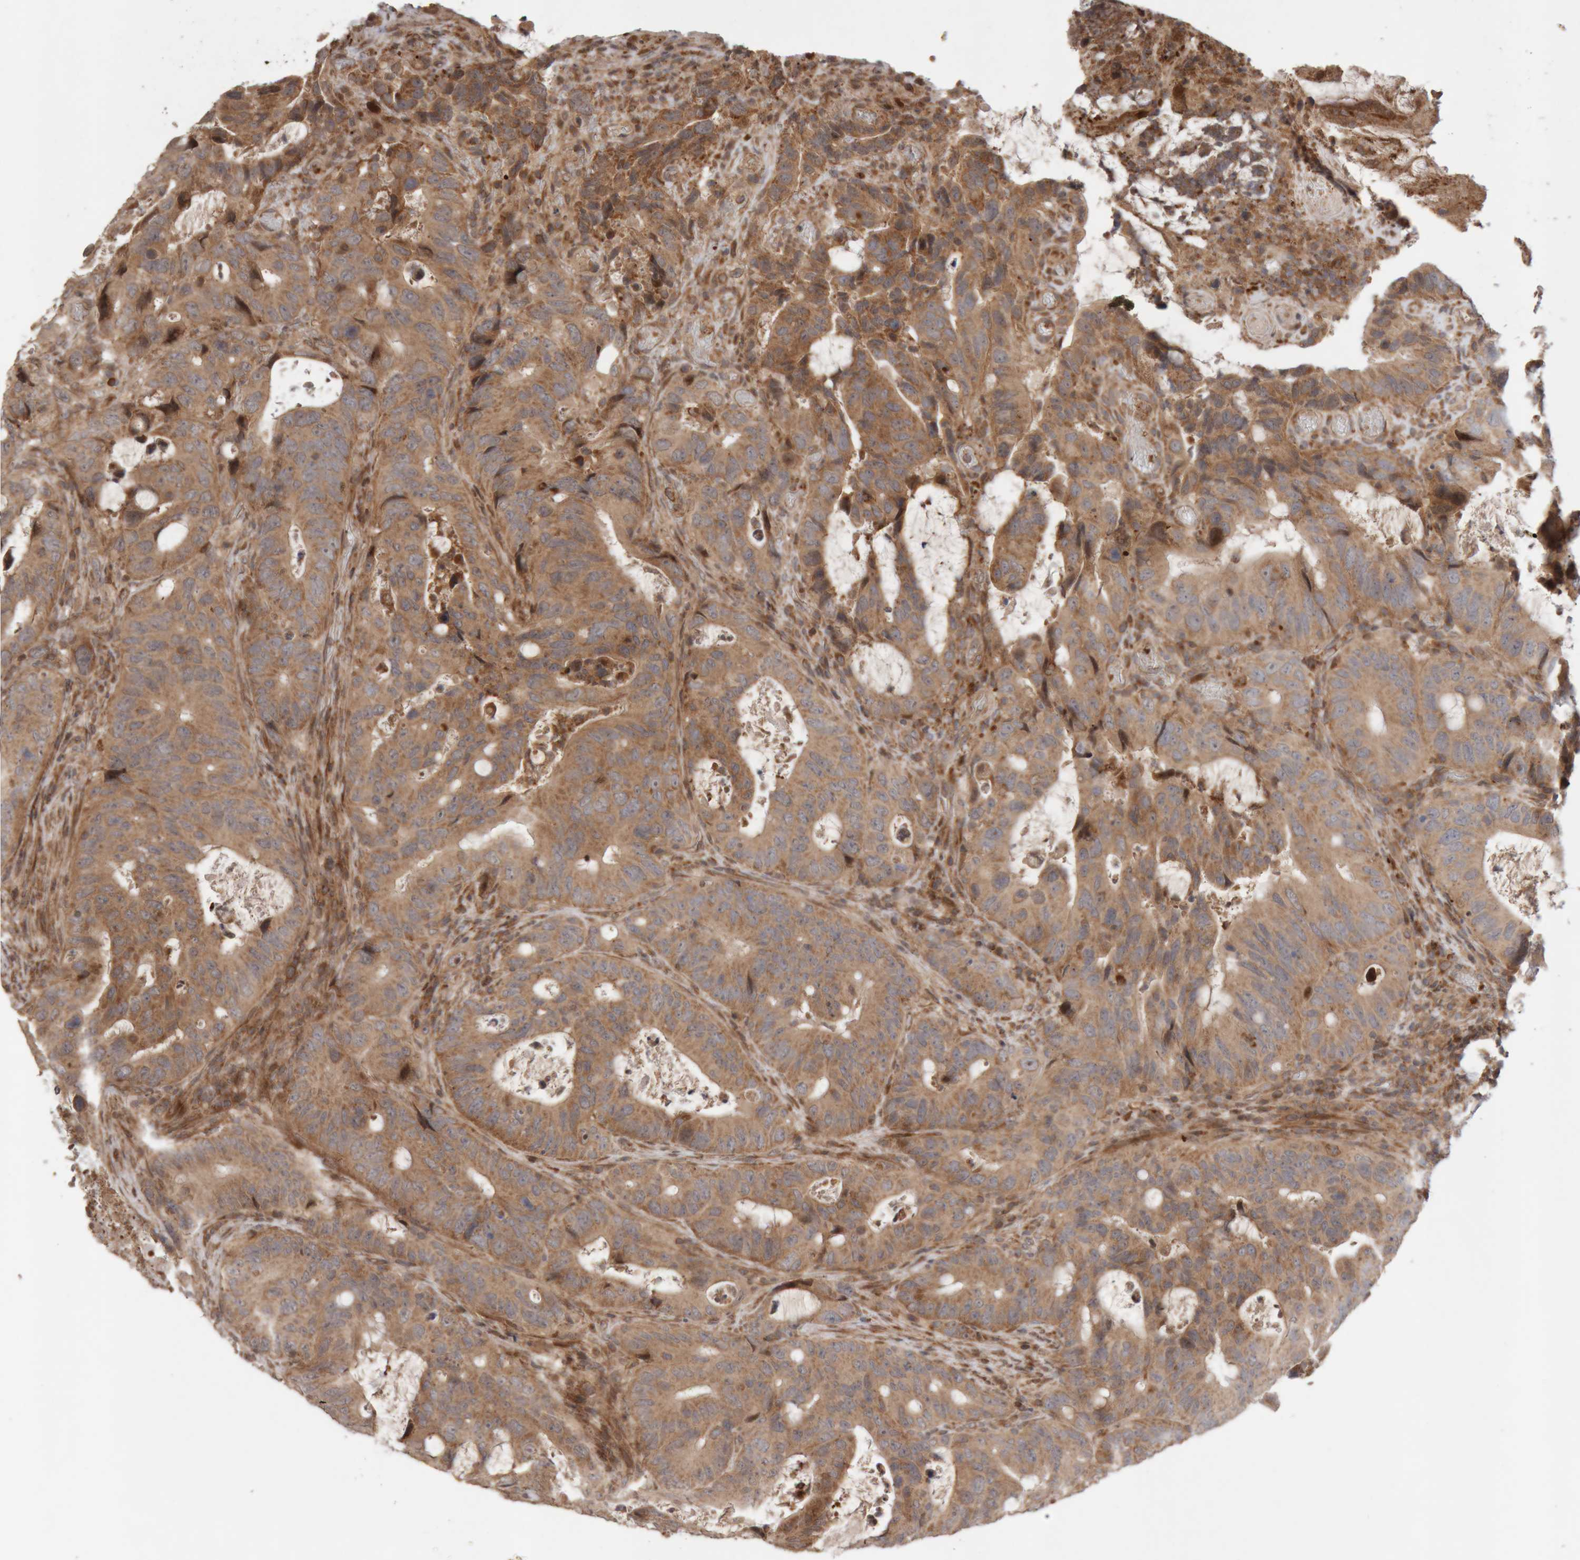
{"staining": {"intensity": "moderate", "quantity": ">75%", "location": "cytoplasmic/membranous"}, "tissue": "colorectal cancer", "cell_type": "Tumor cells", "image_type": "cancer", "snomed": [{"axis": "morphology", "description": "Adenocarcinoma, NOS"}, {"axis": "topography", "description": "Colon"}], "caption": "An IHC image of tumor tissue is shown. Protein staining in brown labels moderate cytoplasmic/membranous positivity in colorectal cancer within tumor cells.", "gene": "KIF21B", "patient": {"sex": "male", "age": 83}}